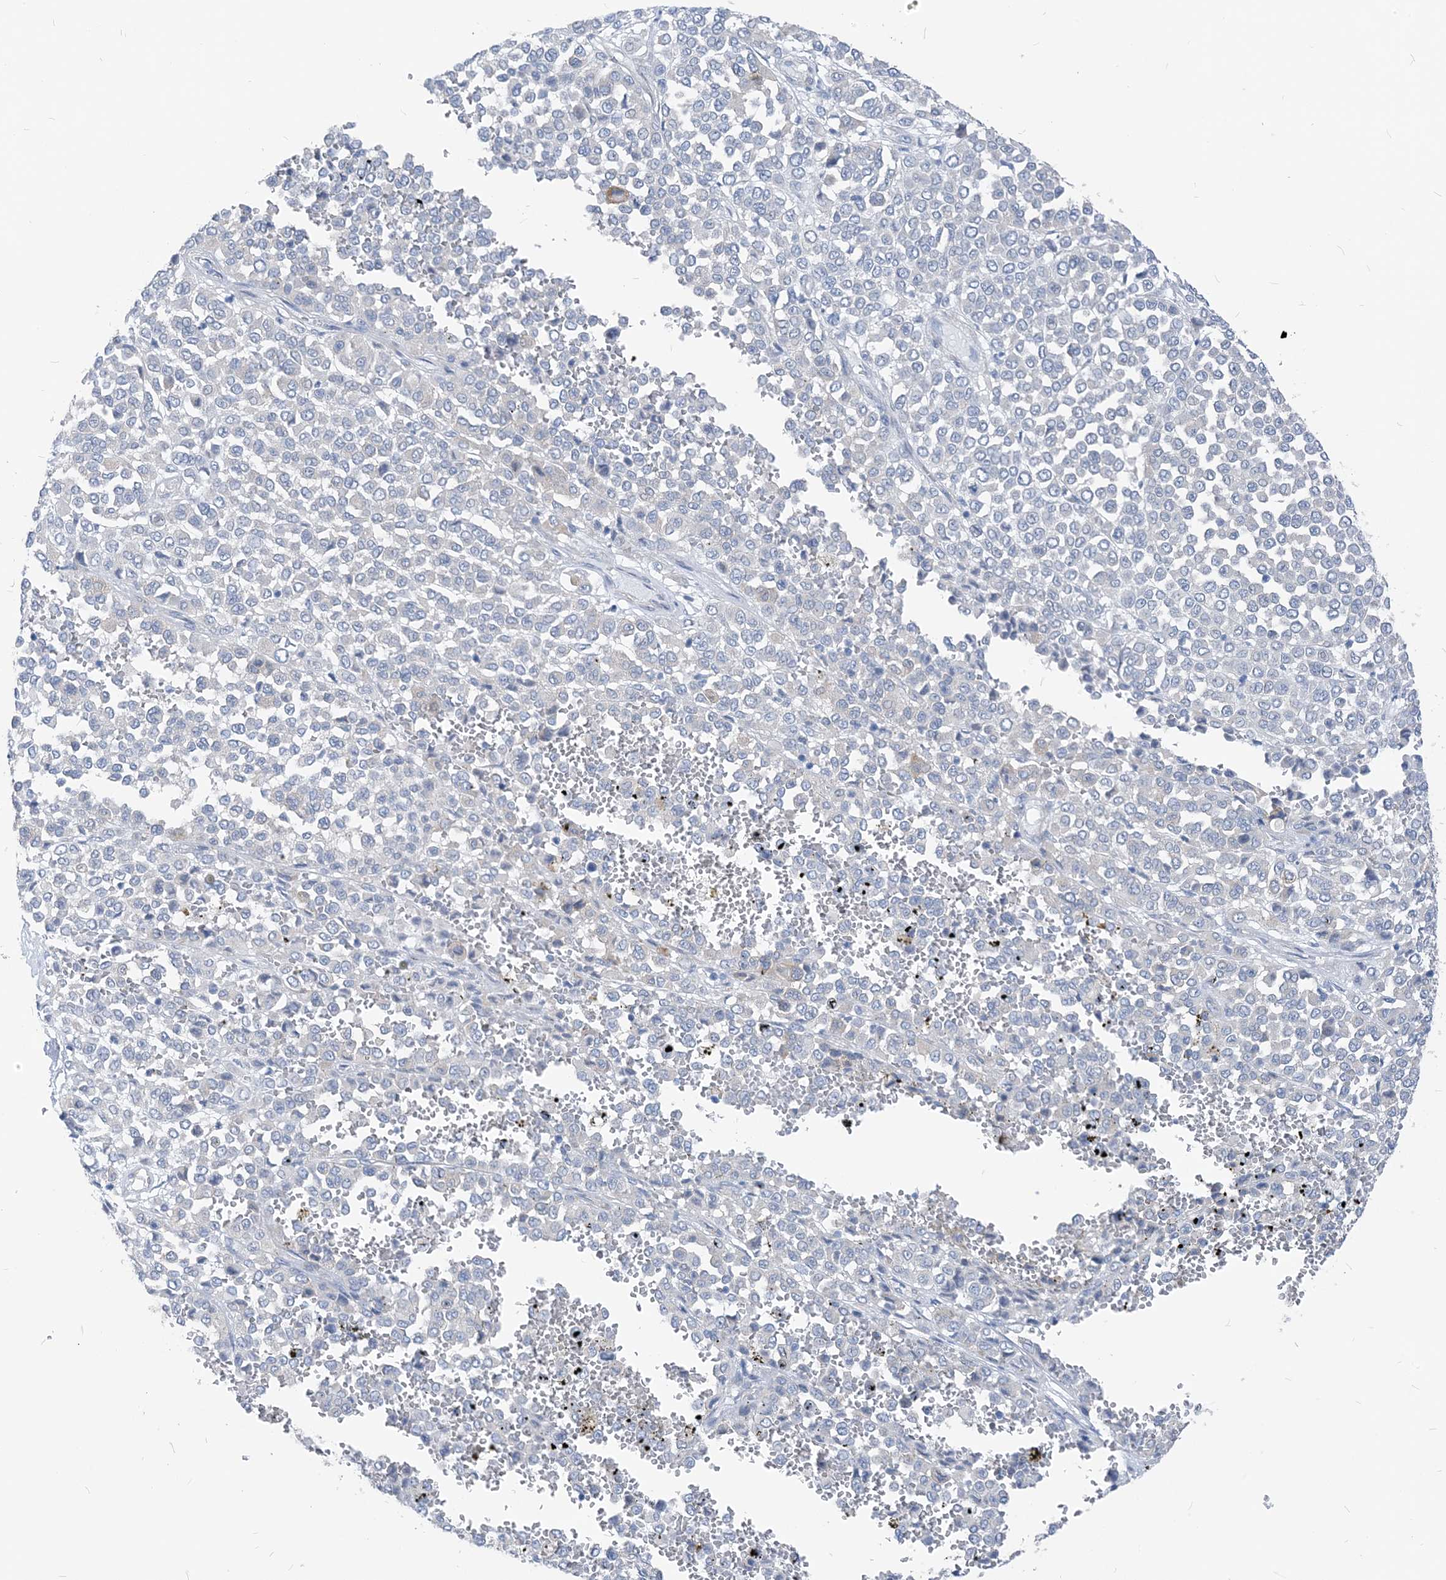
{"staining": {"intensity": "negative", "quantity": "none", "location": "none"}, "tissue": "melanoma", "cell_type": "Tumor cells", "image_type": "cancer", "snomed": [{"axis": "morphology", "description": "Malignant melanoma, Metastatic site"}, {"axis": "topography", "description": "Pancreas"}], "caption": "Immunohistochemical staining of malignant melanoma (metastatic site) demonstrates no significant expression in tumor cells.", "gene": "PLEKHA3", "patient": {"sex": "female", "age": 30}}